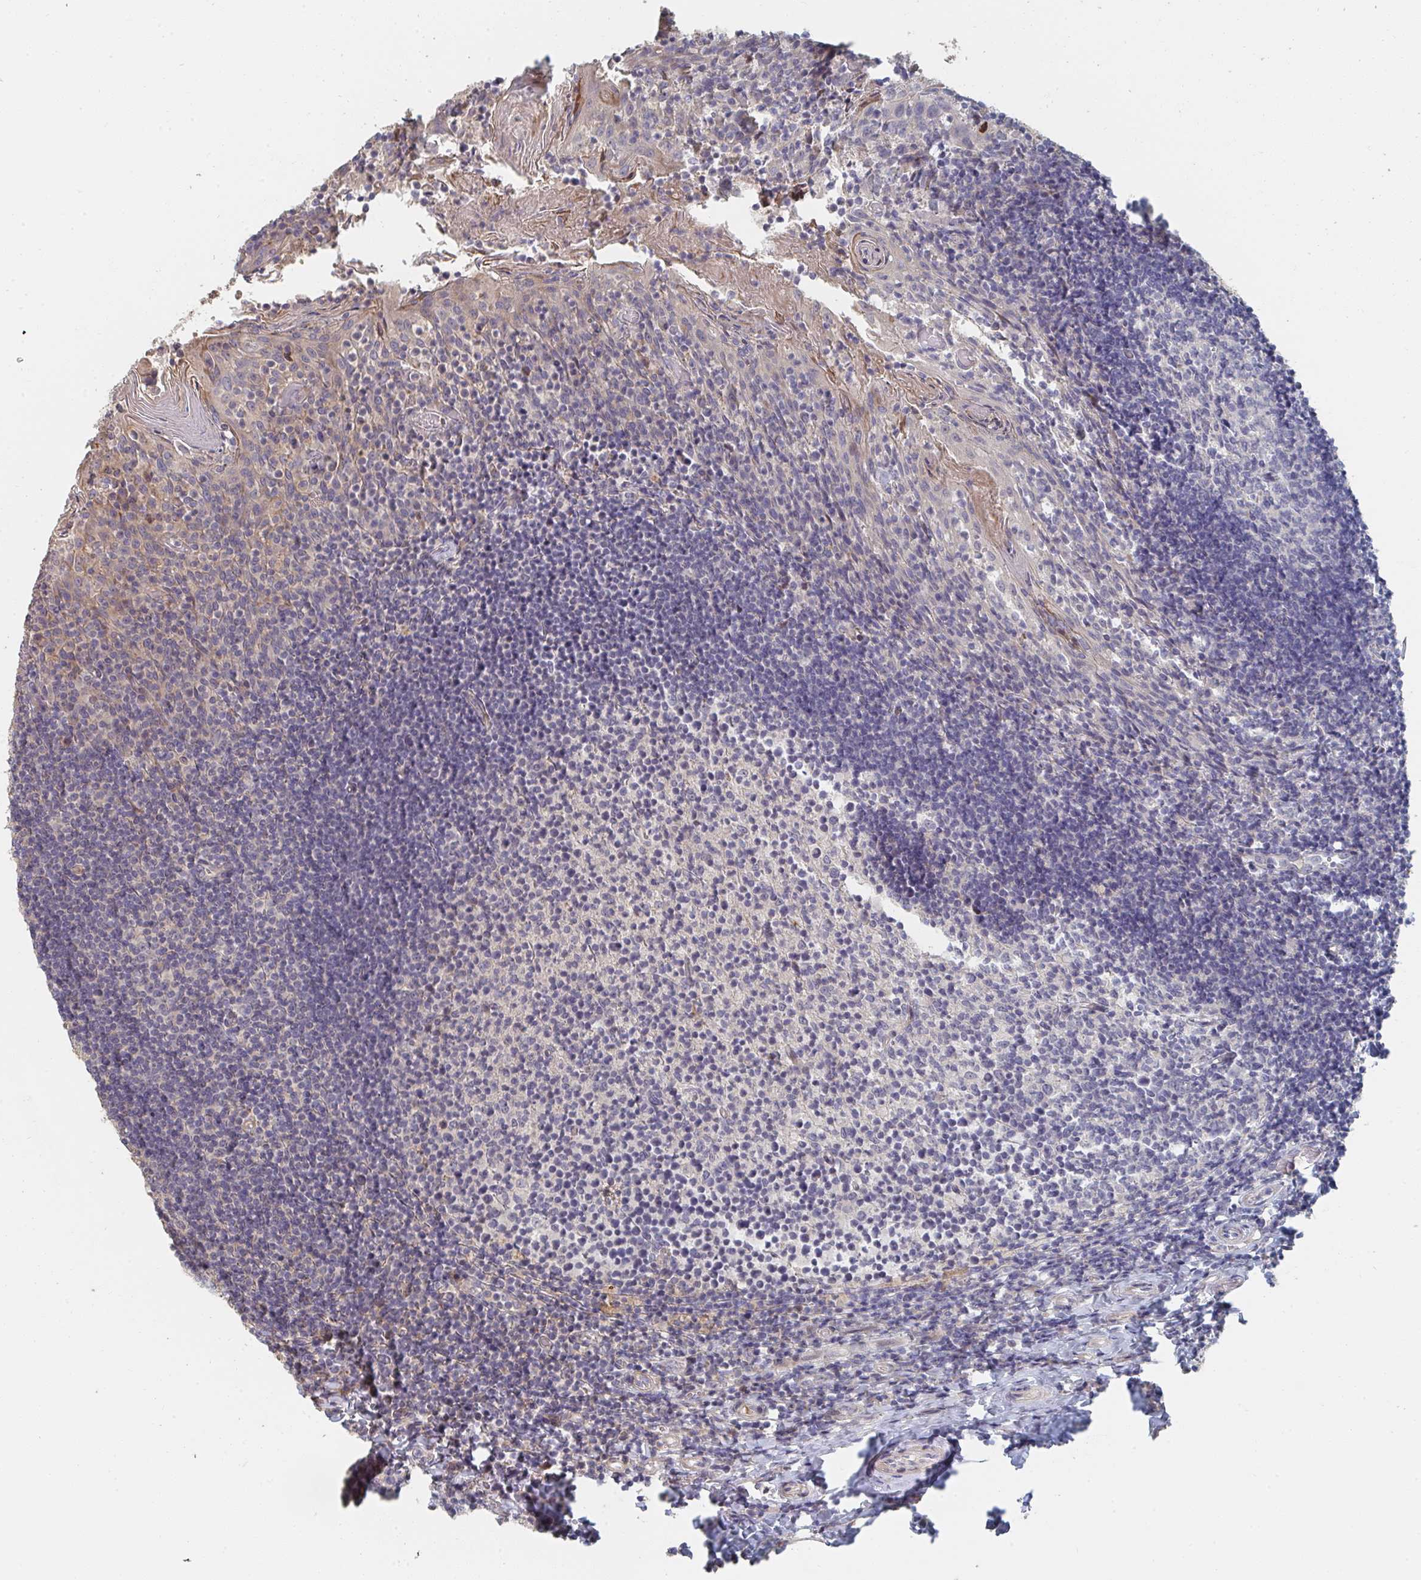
{"staining": {"intensity": "negative", "quantity": "none", "location": "none"}, "tissue": "tonsil", "cell_type": "Germinal center cells", "image_type": "normal", "snomed": [{"axis": "morphology", "description": "Normal tissue, NOS"}, {"axis": "topography", "description": "Tonsil"}], "caption": "Immunohistochemical staining of normal tonsil demonstrates no significant staining in germinal center cells. Nuclei are stained in blue.", "gene": "PTEN", "patient": {"sex": "female", "age": 10}}